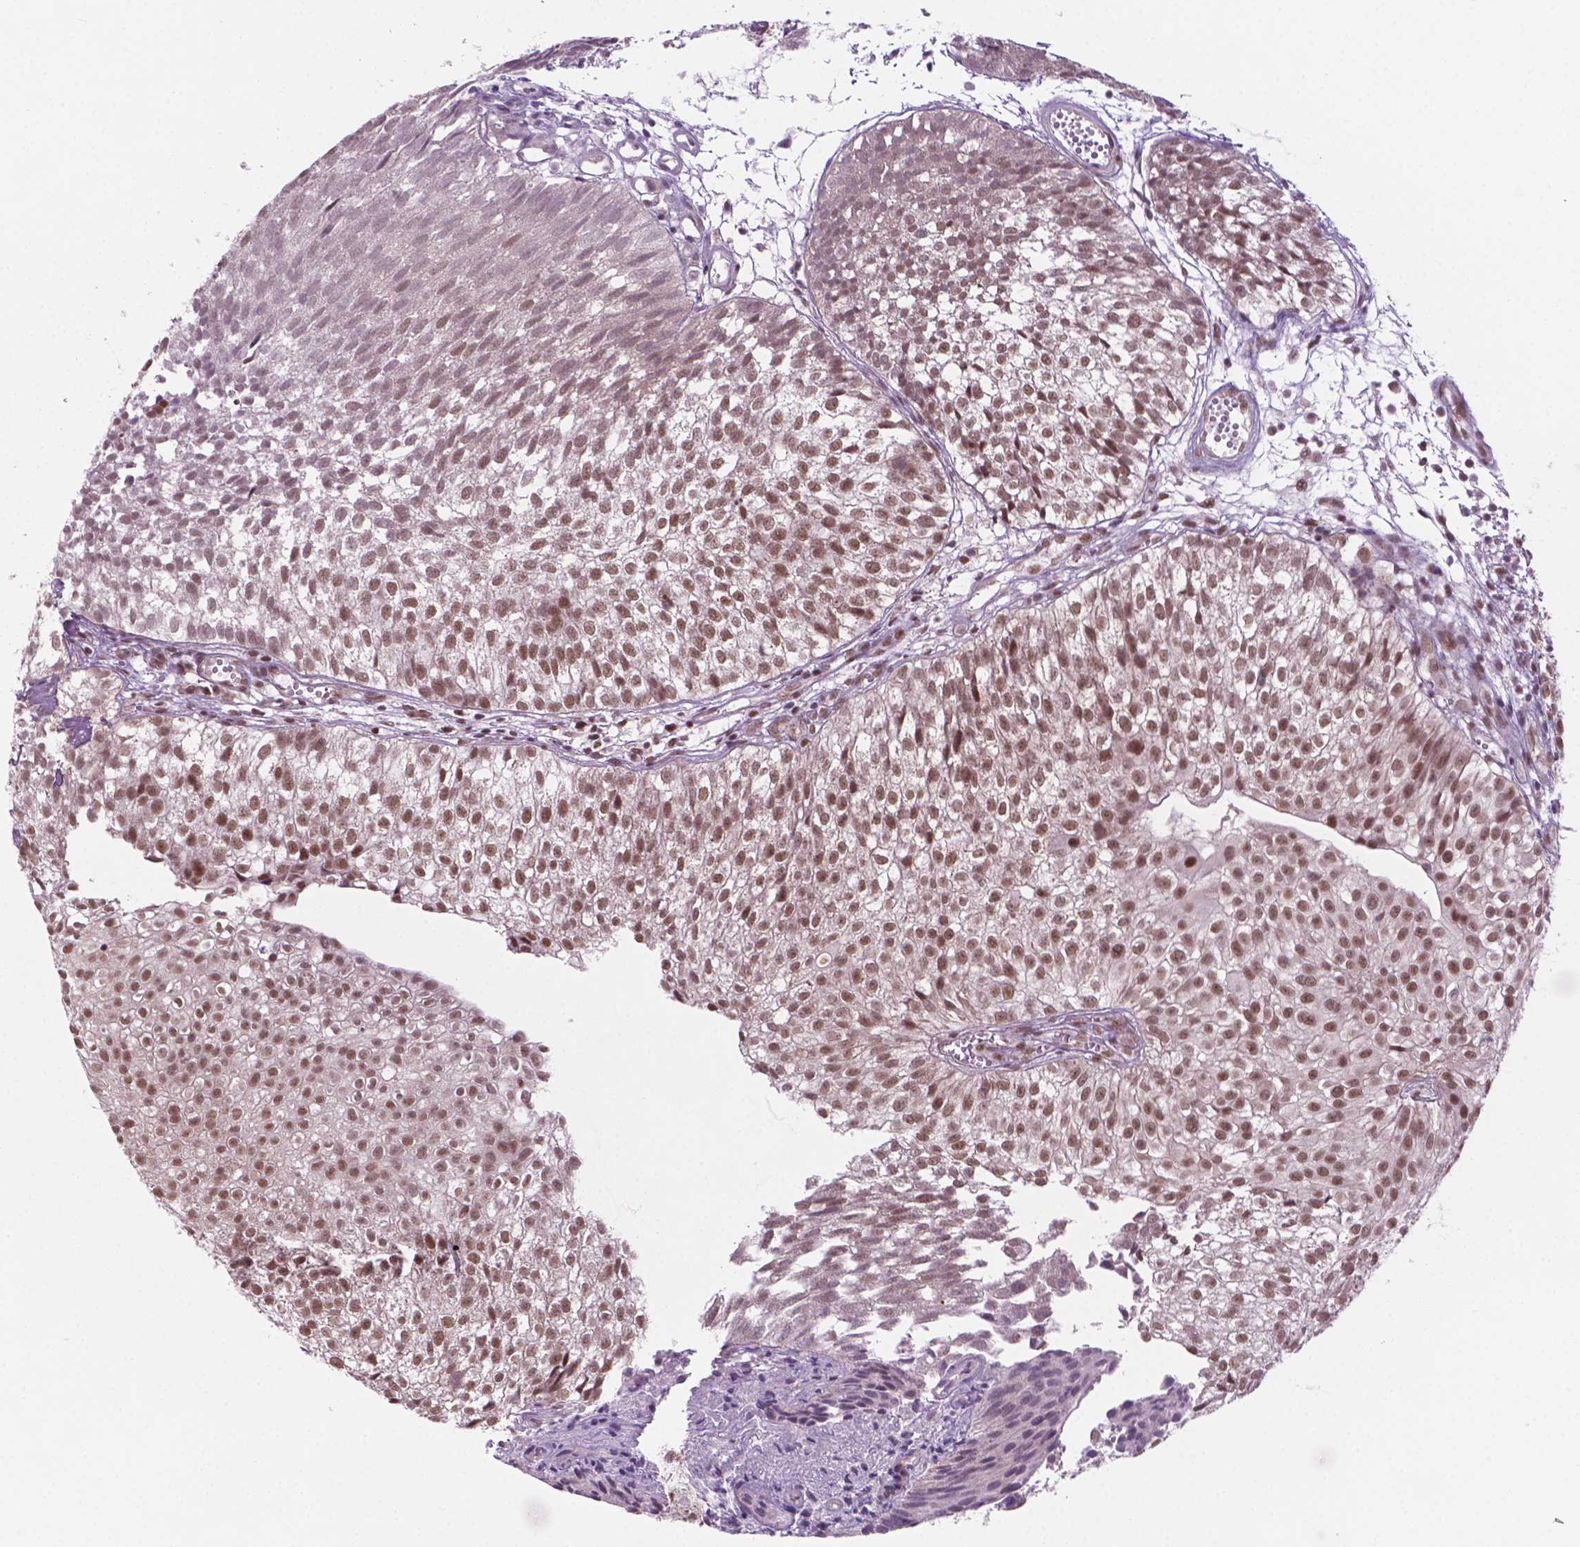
{"staining": {"intensity": "moderate", "quantity": ">75%", "location": "nuclear"}, "tissue": "urothelial cancer", "cell_type": "Tumor cells", "image_type": "cancer", "snomed": [{"axis": "morphology", "description": "Urothelial carcinoma, Low grade"}, {"axis": "topography", "description": "Urinary bladder"}], "caption": "Tumor cells display medium levels of moderate nuclear positivity in about >75% of cells in low-grade urothelial carcinoma.", "gene": "PHAX", "patient": {"sex": "male", "age": 70}}